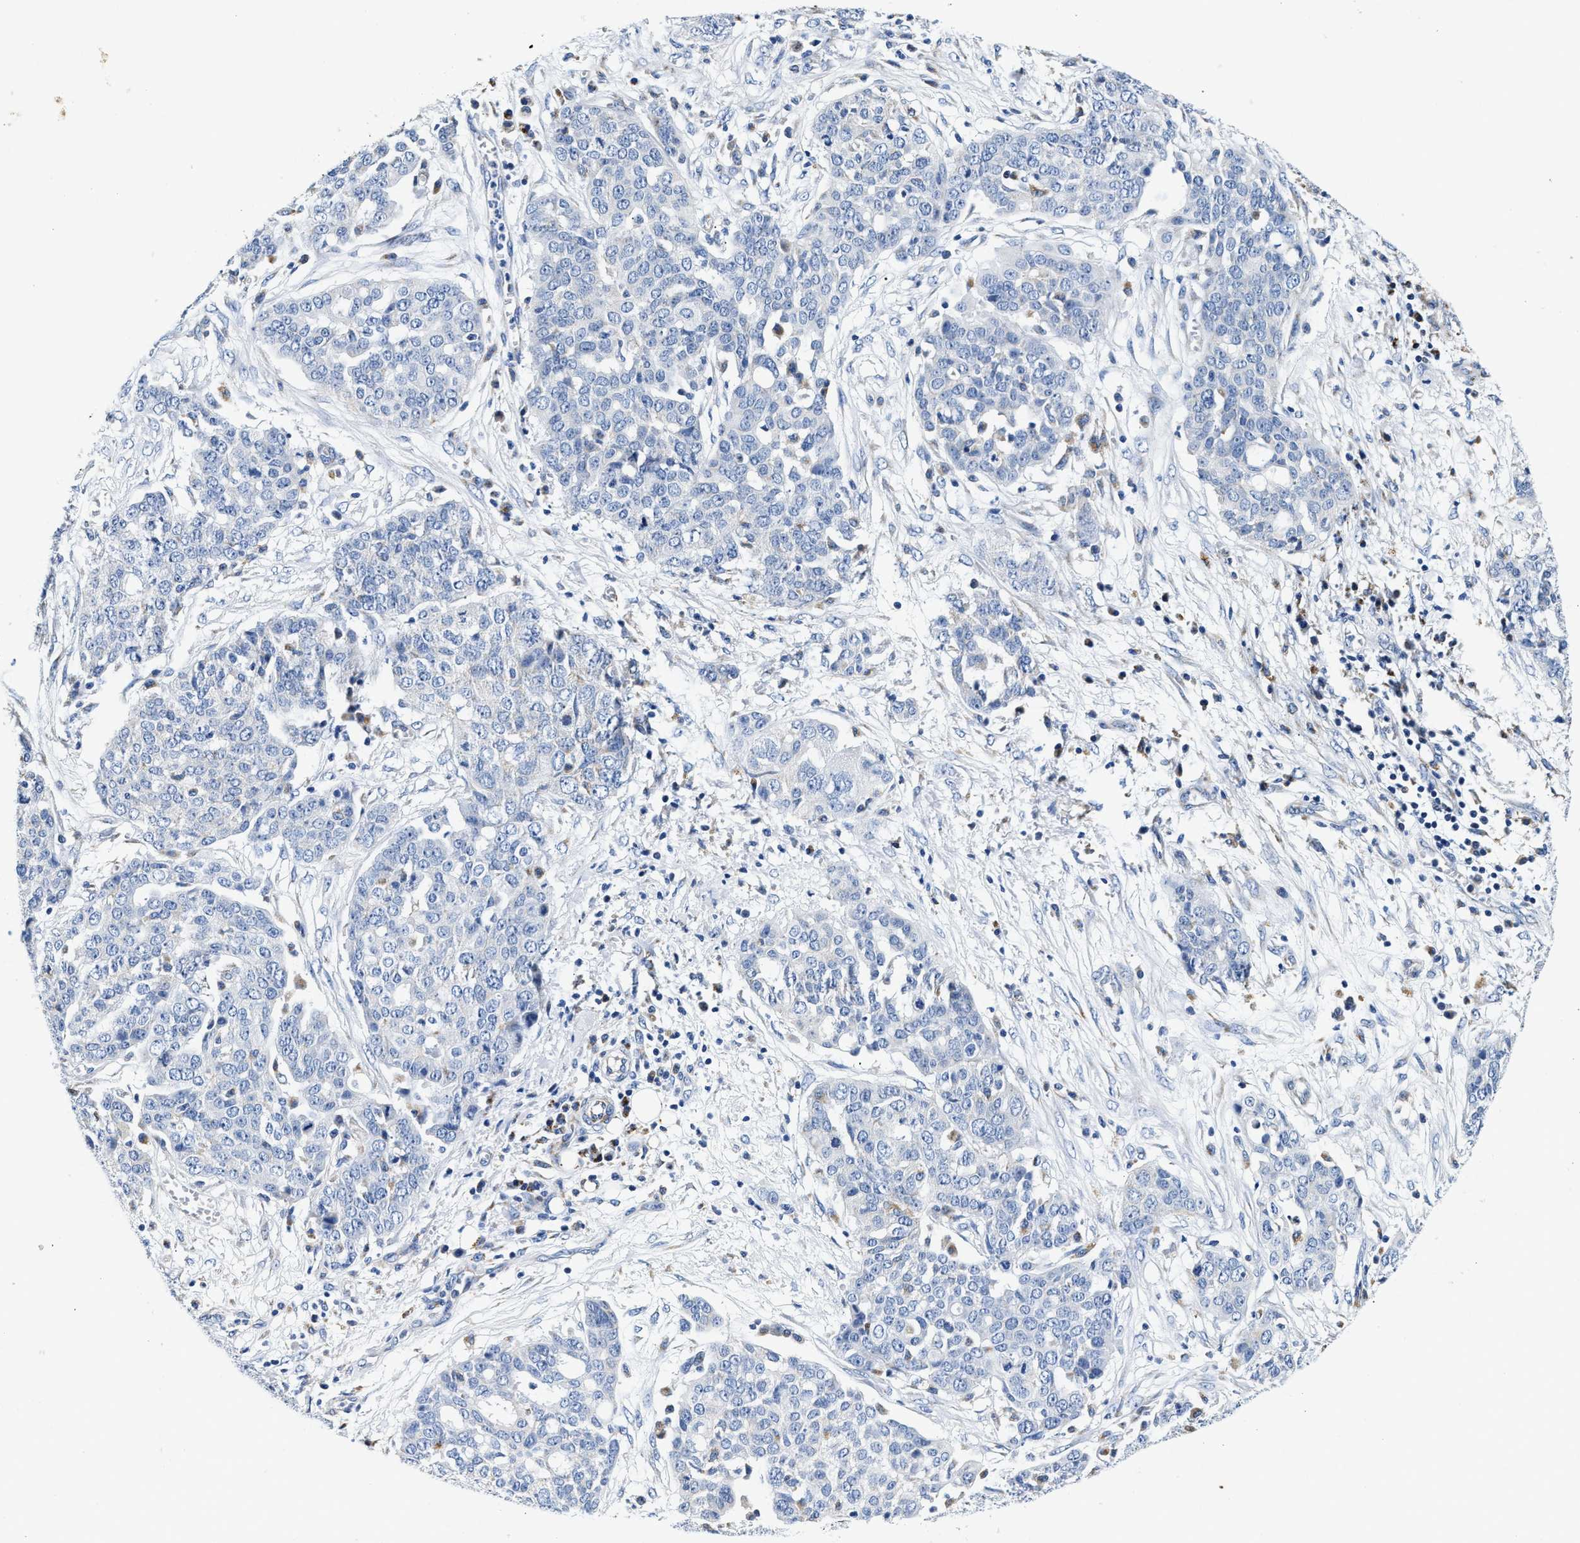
{"staining": {"intensity": "negative", "quantity": "none", "location": "none"}, "tissue": "ovarian cancer", "cell_type": "Tumor cells", "image_type": "cancer", "snomed": [{"axis": "morphology", "description": "Cystadenocarcinoma, serous, NOS"}, {"axis": "topography", "description": "Soft tissue"}, {"axis": "topography", "description": "Ovary"}], "caption": "There is no significant staining in tumor cells of ovarian cancer.", "gene": "ACADVL", "patient": {"sex": "female", "age": 57}}